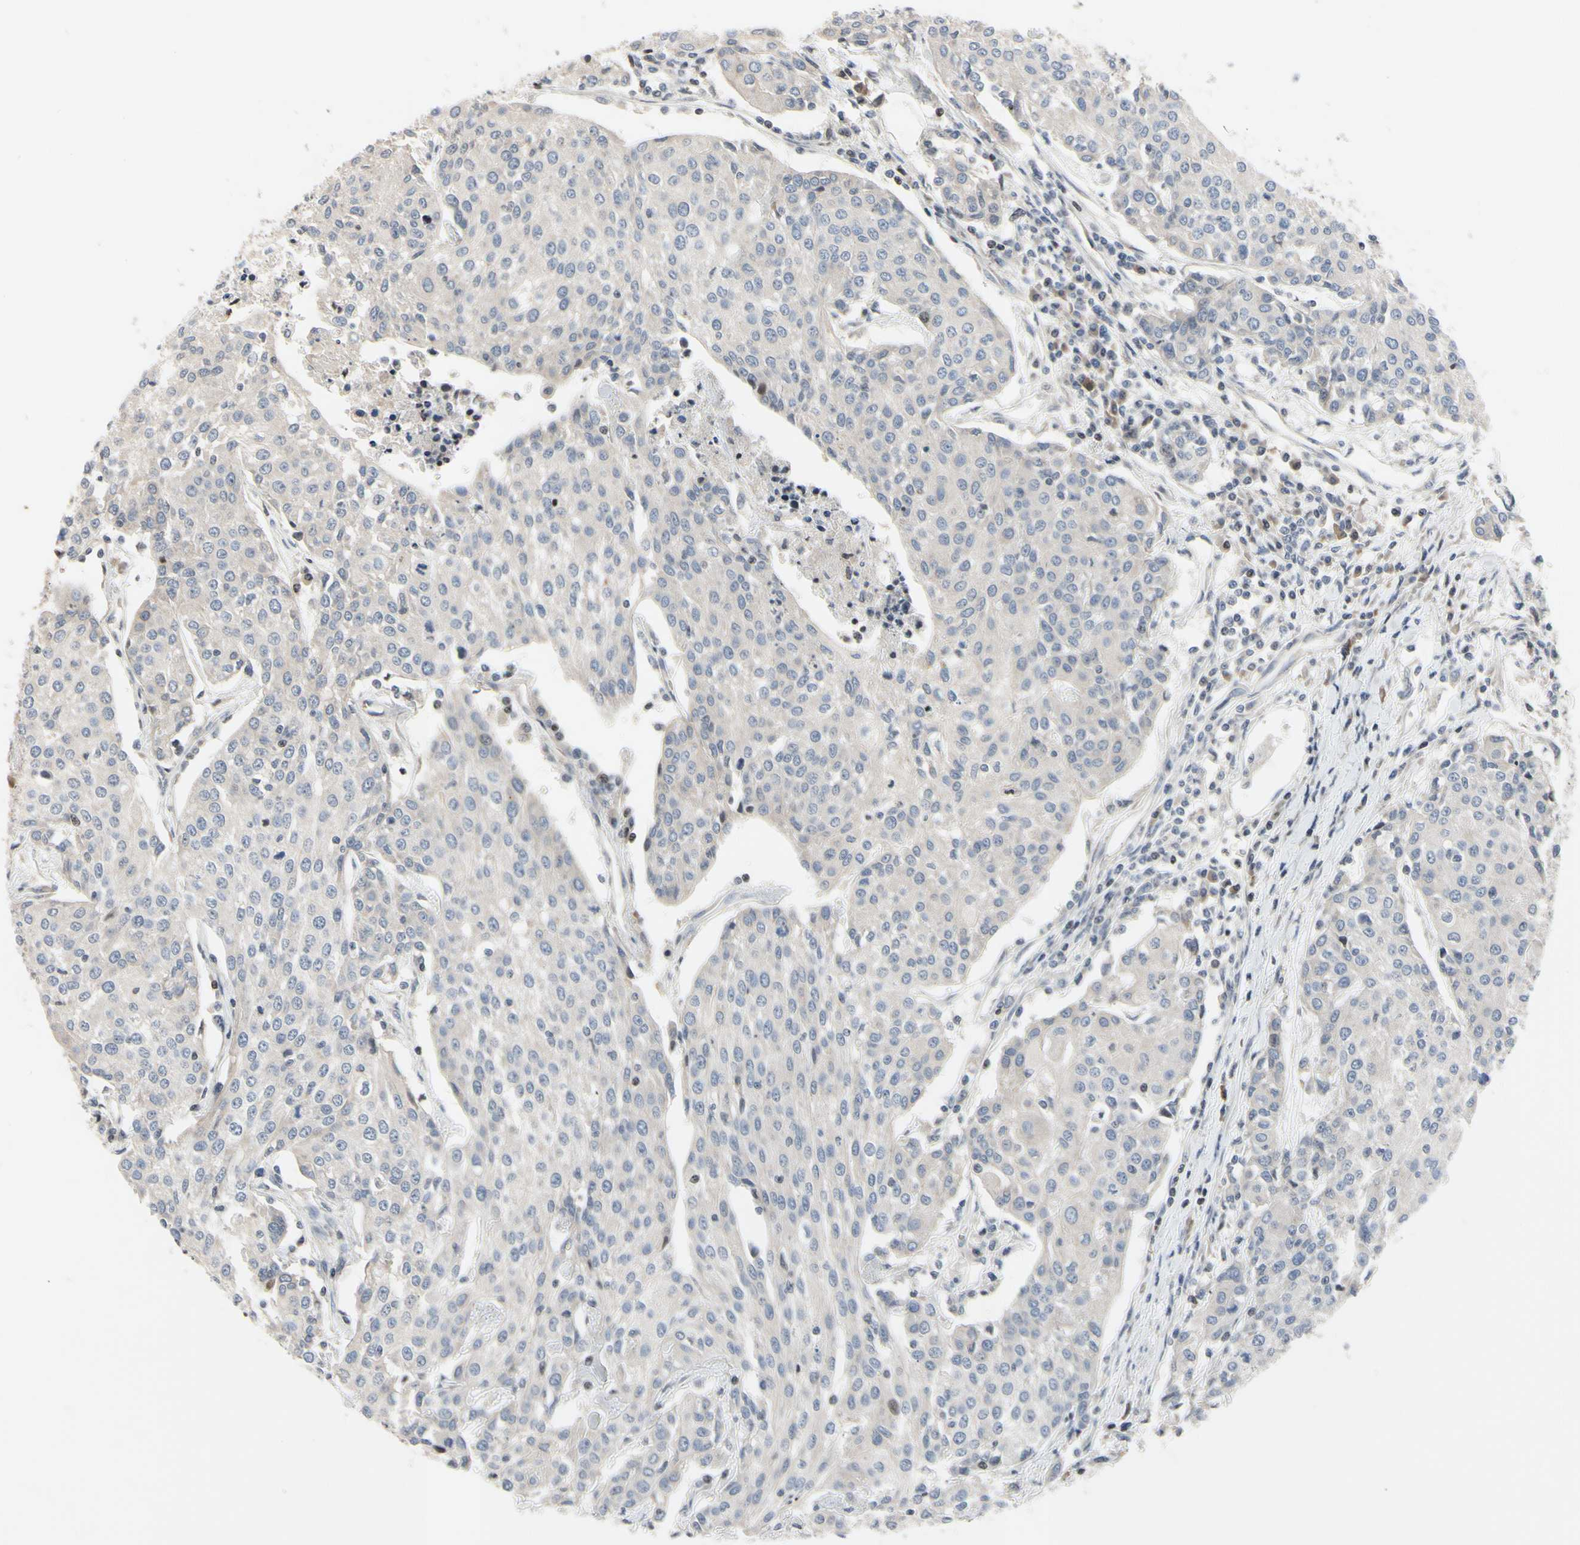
{"staining": {"intensity": "negative", "quantity": "none", "location": "none"}, "tissue": "urothelial cancer", "cell_type": "Tumor cells", "image_type": "cancer", "snomed": [{"axis": "morphology", "description": "Urothelial carcinoma, High grade"}, {"axis": "topography", "description": "Urinary bladder"}], "caption": "A high-resolution histopathology image shows immunohistochemistry staining of urothelial carcinoma (high-grade), which reveals no significant expression in tumor cells.", "gene": "ARG1", "patient": {"sex": "female", "age": 85}}